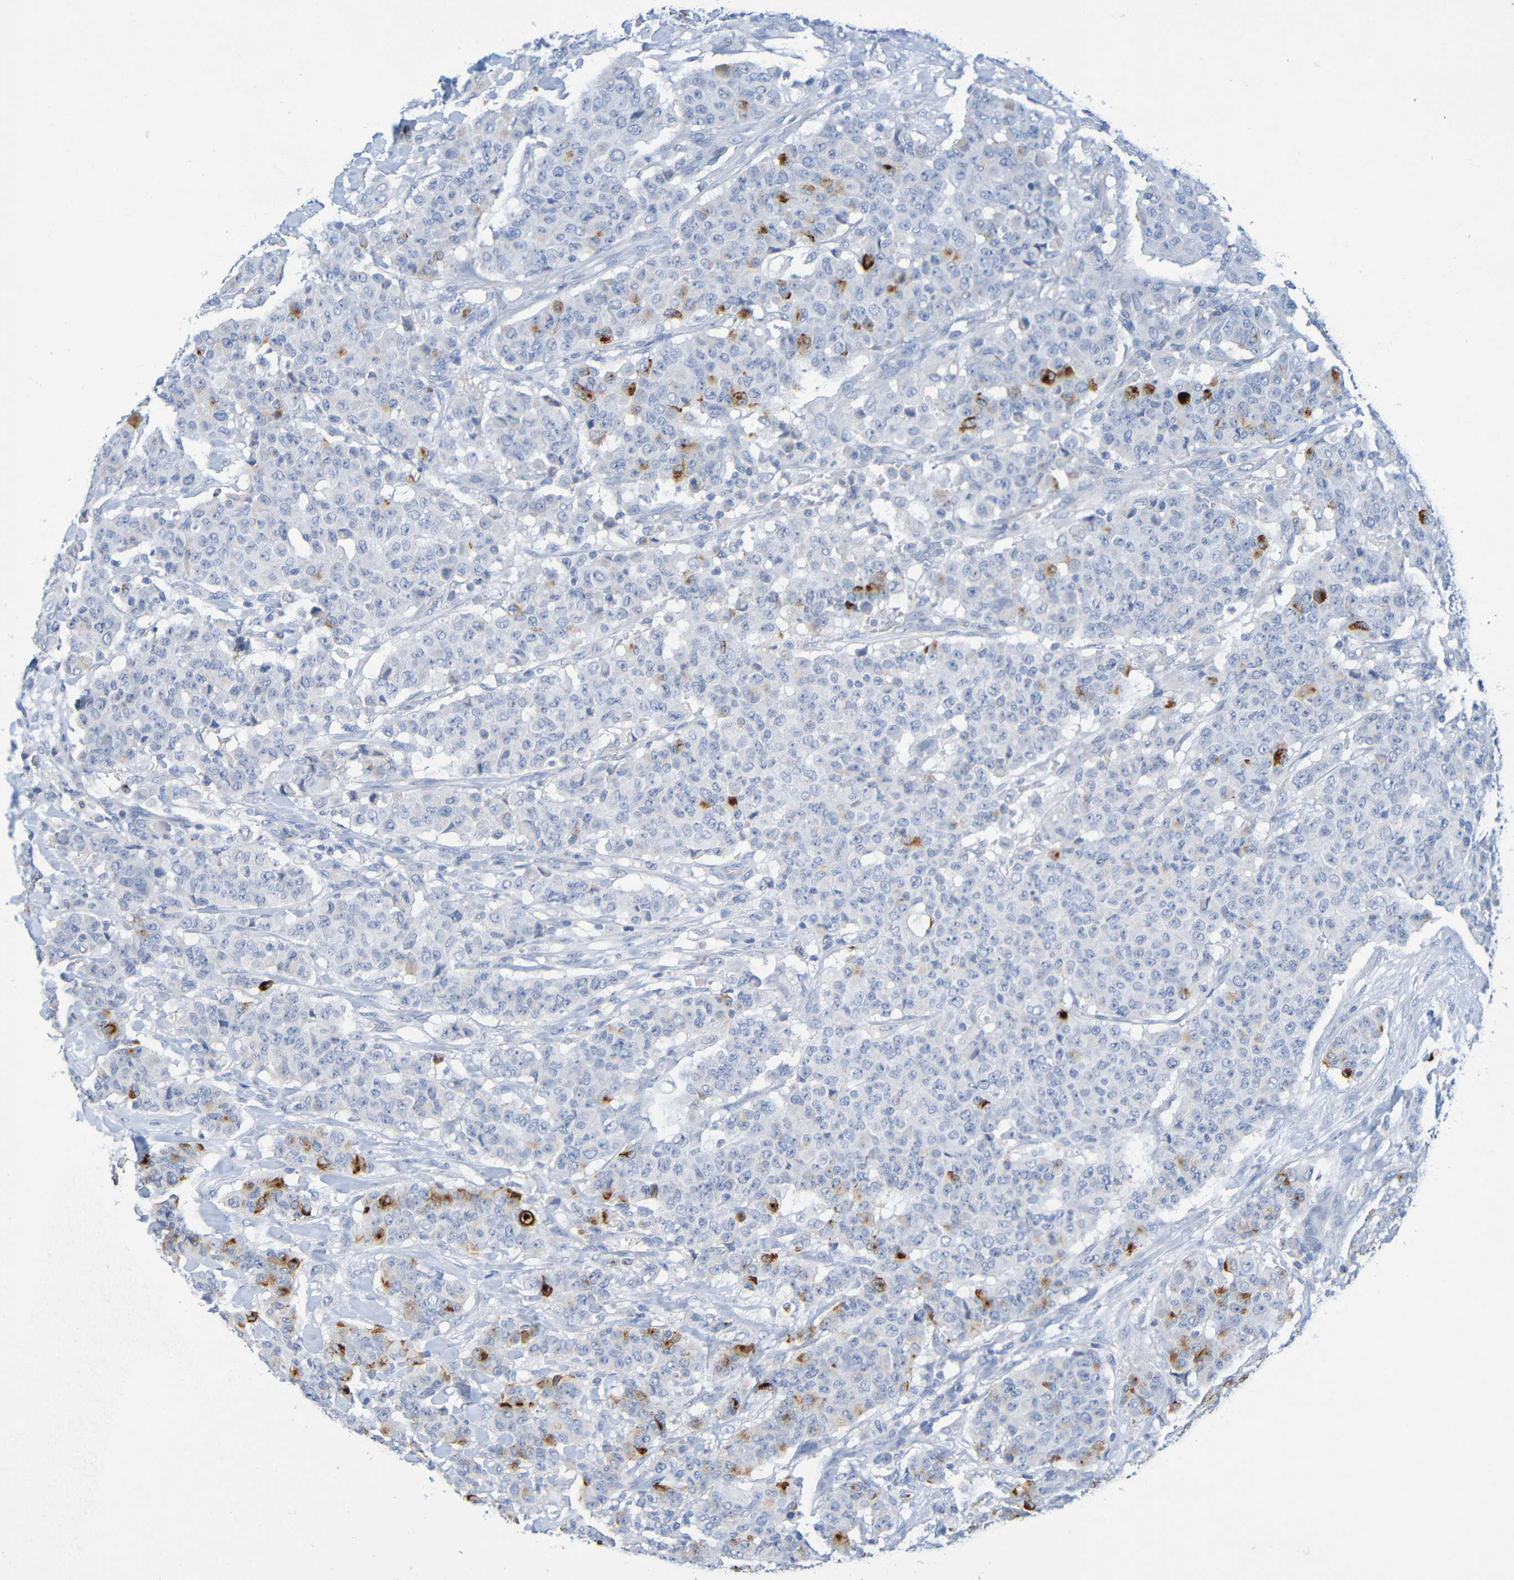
{"staining": {"intensity": "strong", "quantity": "<25%", "location": "cytoplasmic/membranous,nuclear"}, "tissue": "breast cancer", "cell_type": "Tumor cells", "image_type": "cancer", "snomed": [{"axis": "morphology", "description": "Duct carcinoma"}, {"axis": "topography", "description": "Breast"}], "caption": "Breast cancer (intraductal carcinoma) stained for a protein (brown) demonstrates strong cytoplasmic/membranous and nuclear positive staining in approximately <25% of tumor cells.", "gene": "IL10", "patient": {"sex": "female", "age": 40}}